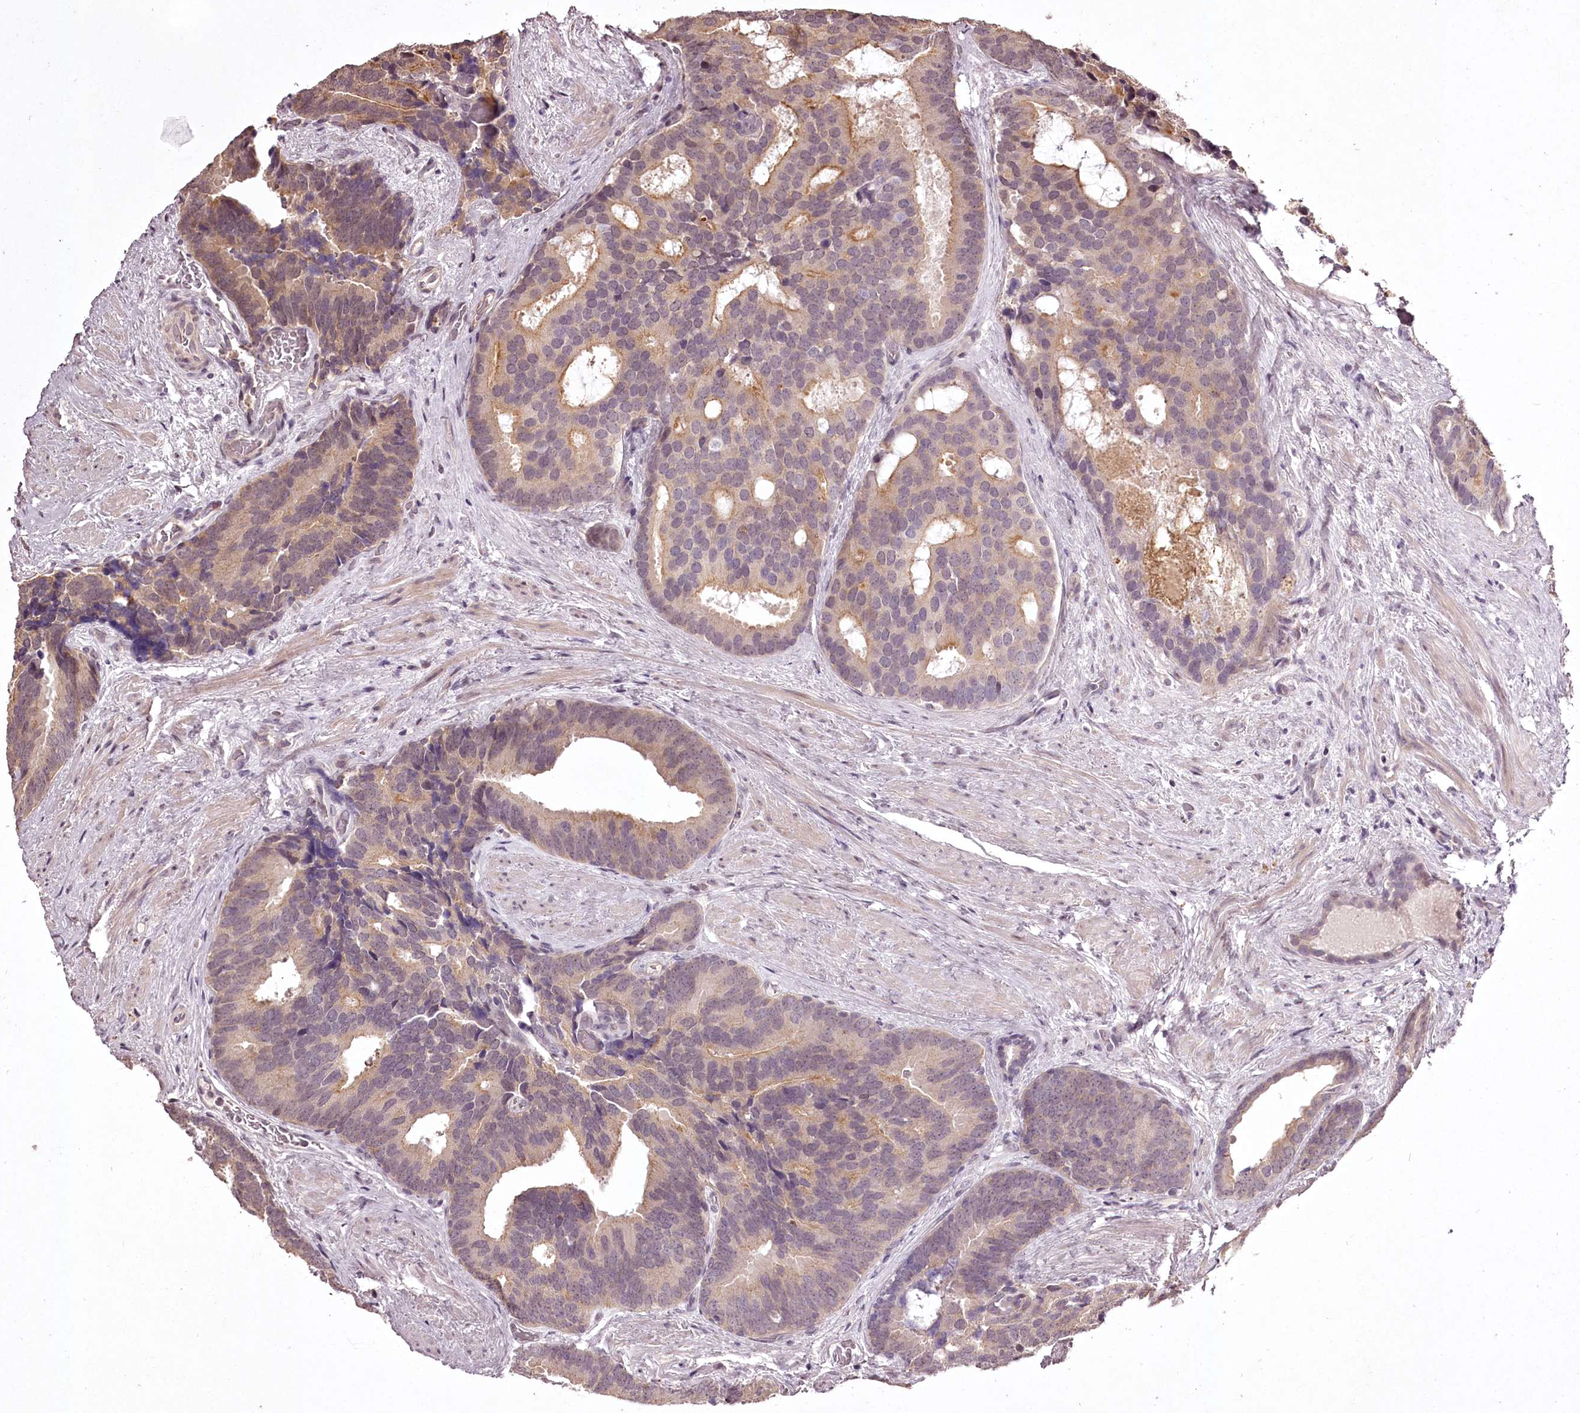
{"staining": {"intensity": "weak", "quantity": "<25%", "location": "cytoplasmic/membranous"}, "tissue": "prostate cancer", "cell_type": "Tumor cells", "image_type": "cancer", "snomed": [{"axis": "morphology", "description": "Adenocarcinoma, Low grade"}, {"axis": "topography", "description": "Prostate"}], "caption": "DAB (3,3'-diaminobenzidine) immunohistochemical staining of human low-grade adenocarcinoma (prostate) exhibits no significant positivity in tumor cells. The staining is performed using DAB brown chromogen with nuclei counter-stained in using hematoxylin.", "gene": "ADRA1D", "patient": {"sex": "male", "age": 71}}